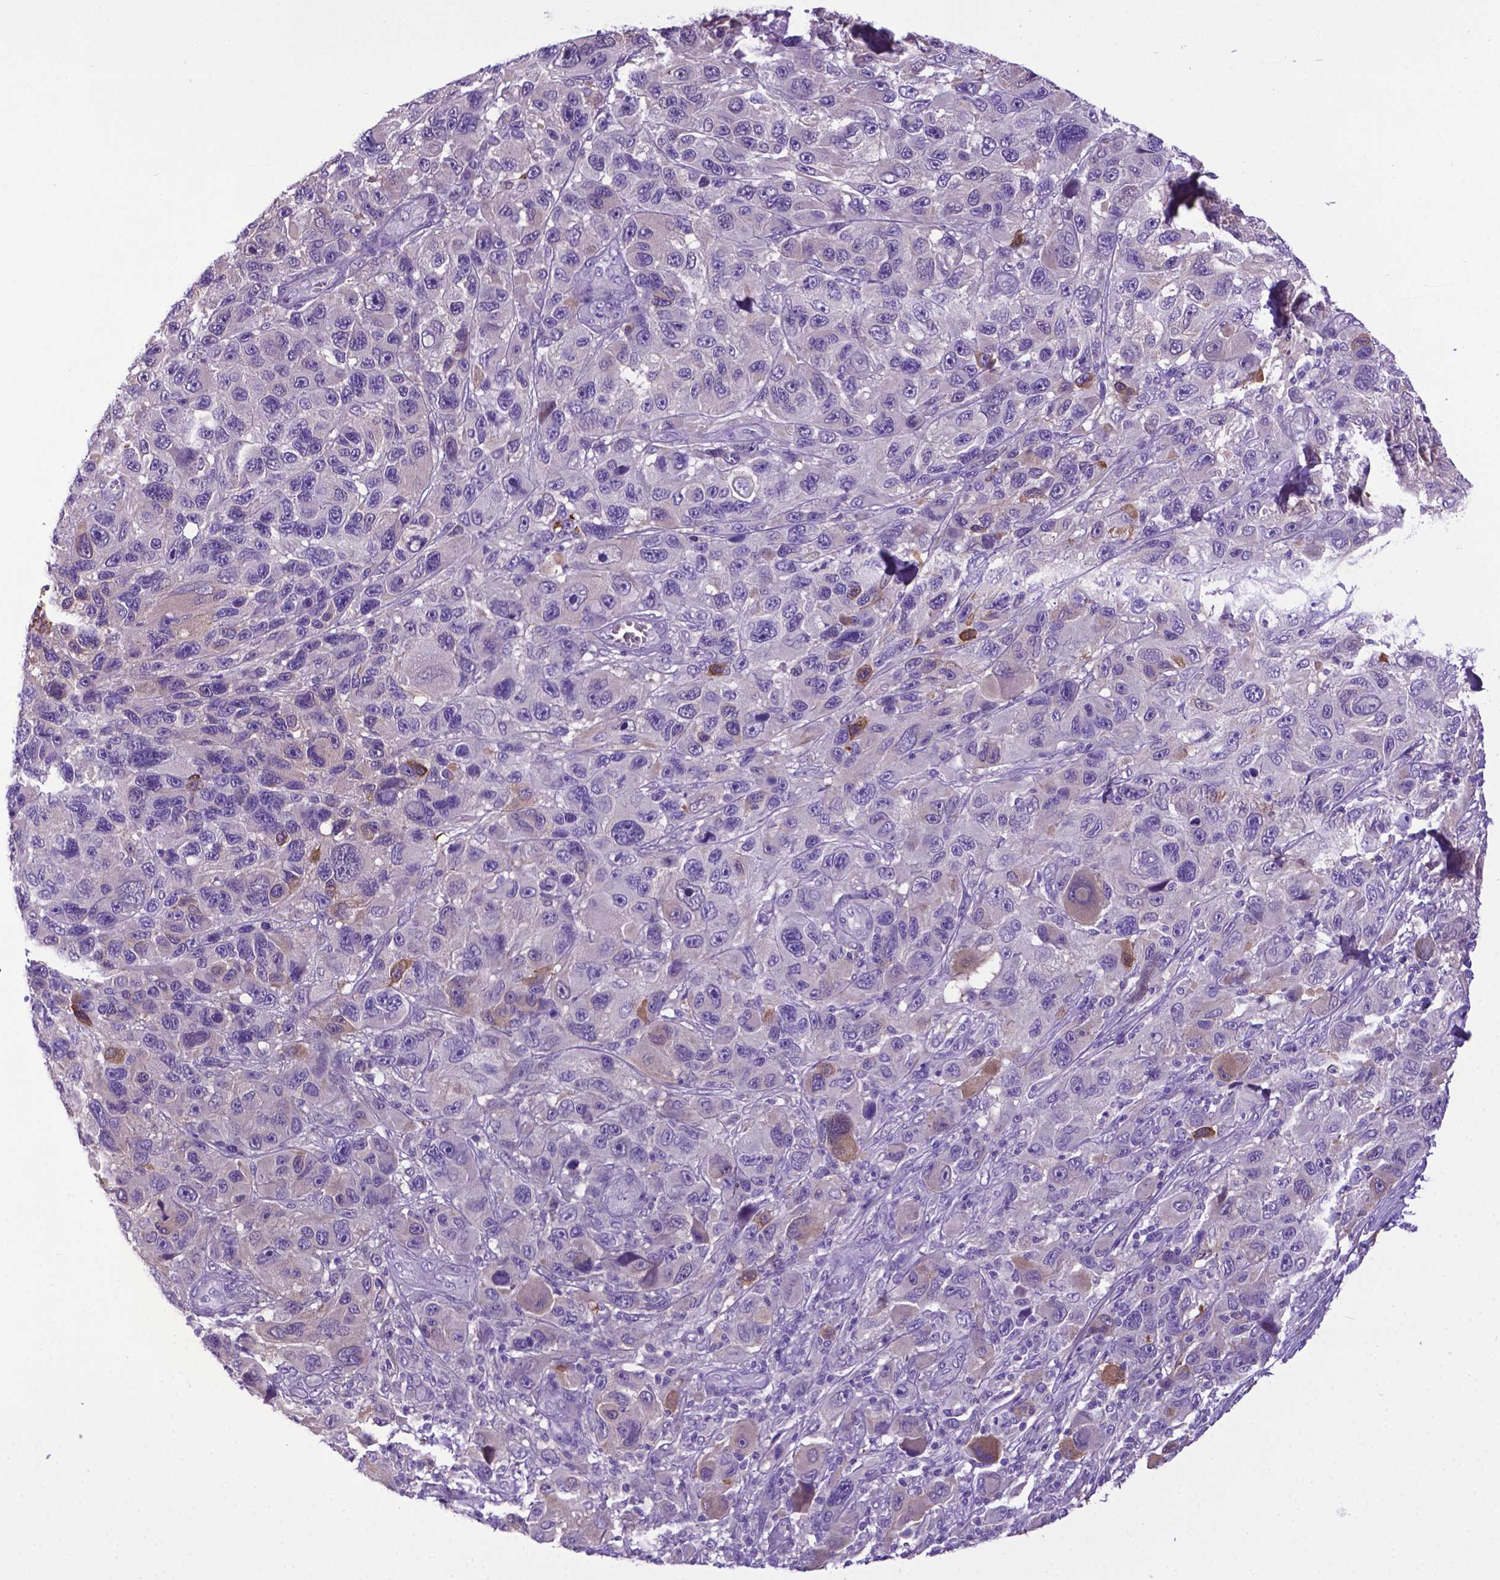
{"staining": {"intensity": "negative", "quantity": "none", "location": "none"}, "tissue": "melanoma", "cell_type": "Tumor cells", "image_type": "cancer", "snomed": [{"axis": "morphology", "description": "Malignant melanoma, NOS"}, {"axis": "topography", "description": "Skin"}], "caption": "This is an immunohistochemistry photomicrograph of human malignant melanoma. There is no staining in tumor cells.", "gene": "ADRA2B", "patient": {"sex": "male", "age": 53}}